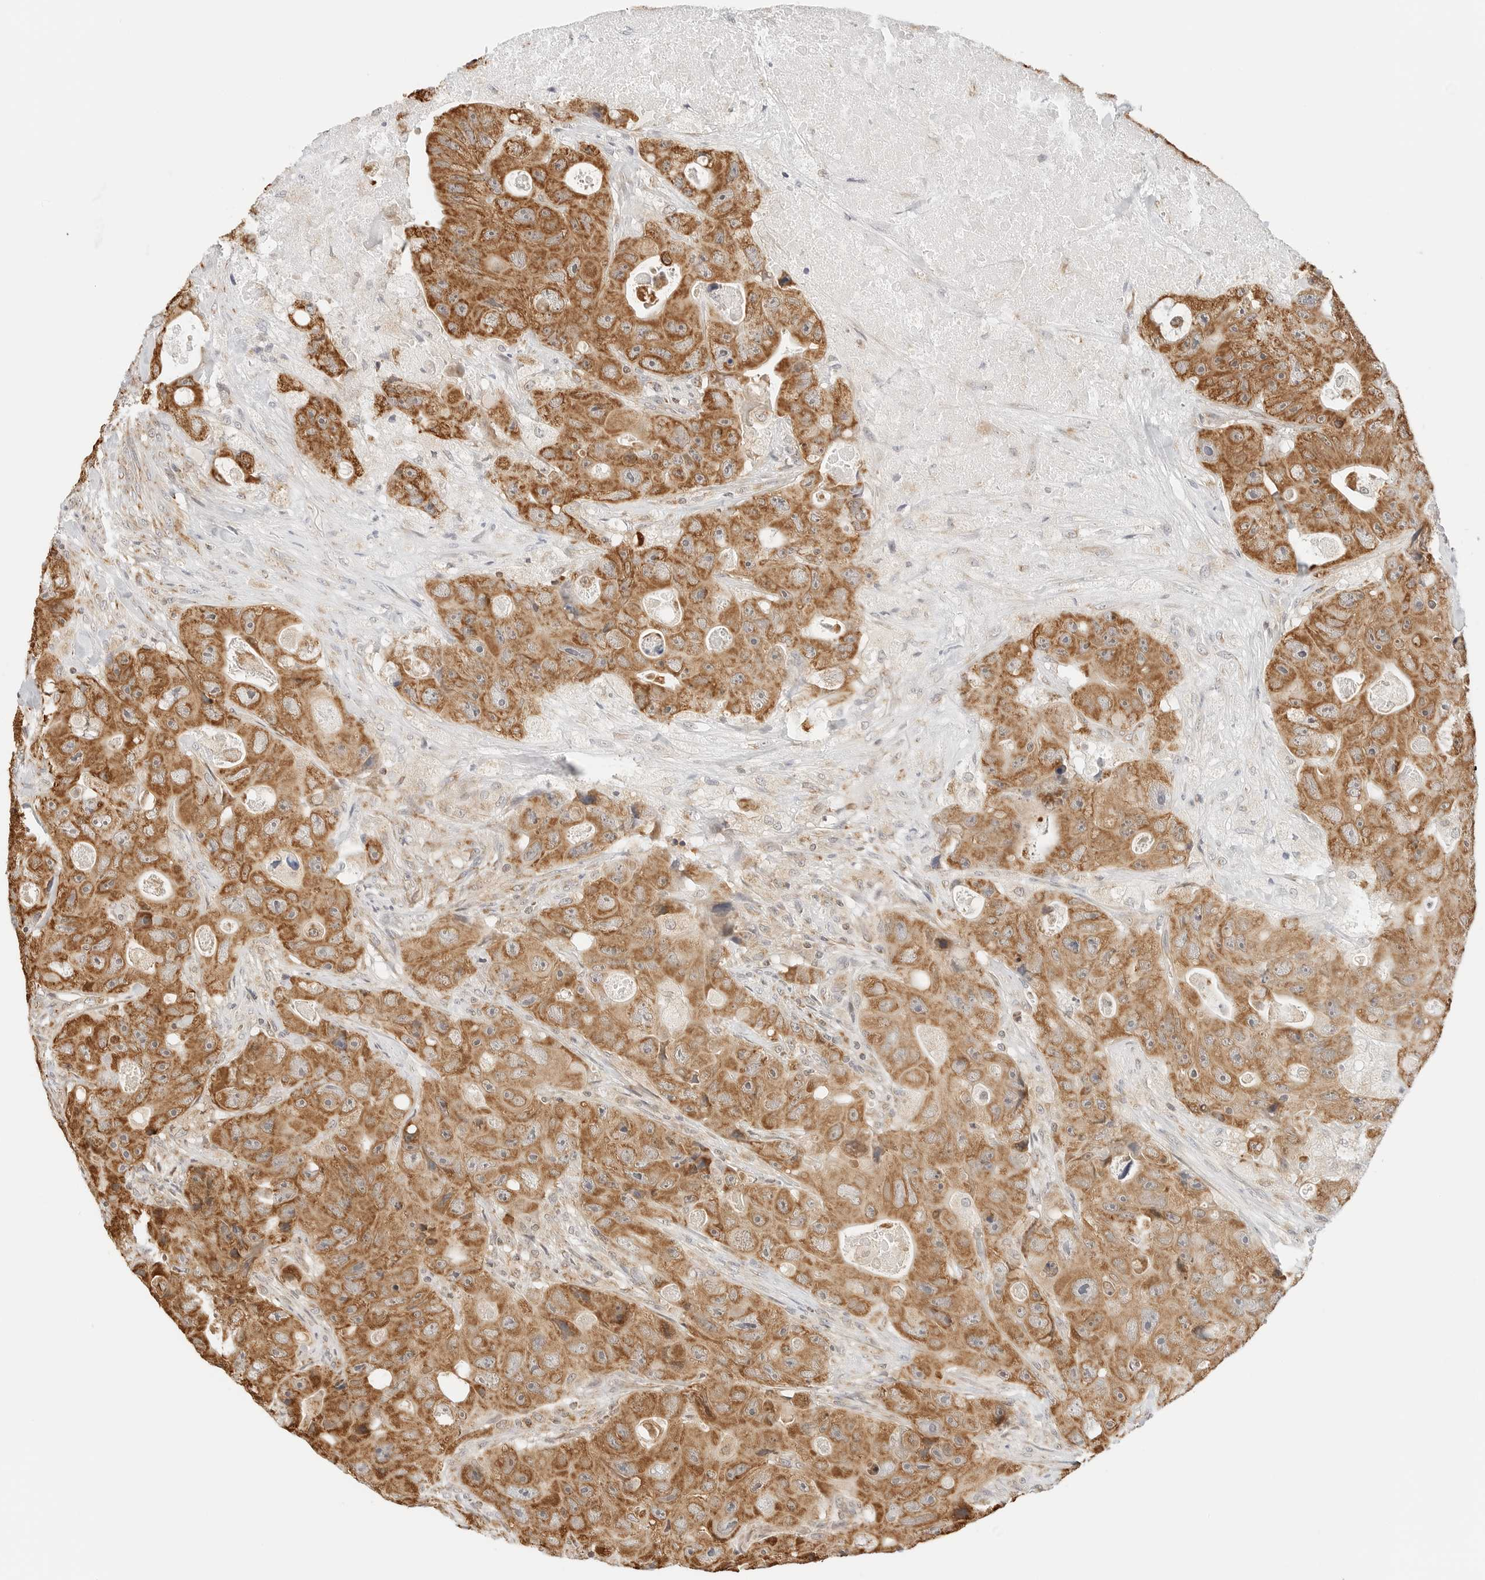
{"staining": {"intensity": "moderate", "quantity": ">75%", "location": "cytoplasmic/membranous"}, "tissue": "colorectal cancer", "cell_type": "Tumor cells", "image_type": "cancer", "snomed": [{"axis": "morphology", "description": "Adenocarcinoma, NOS"}, {"axis": "topography", "description": "Colon"}], "caption": "A histopathology image of colorectal cancer (adenocarcinoma) stained for a protein exhibits moderate cytoplasmic/membranous brown staining in tumor cells.", "gene": "ATL1", "patient": {"sex": "female", "age": 46}}